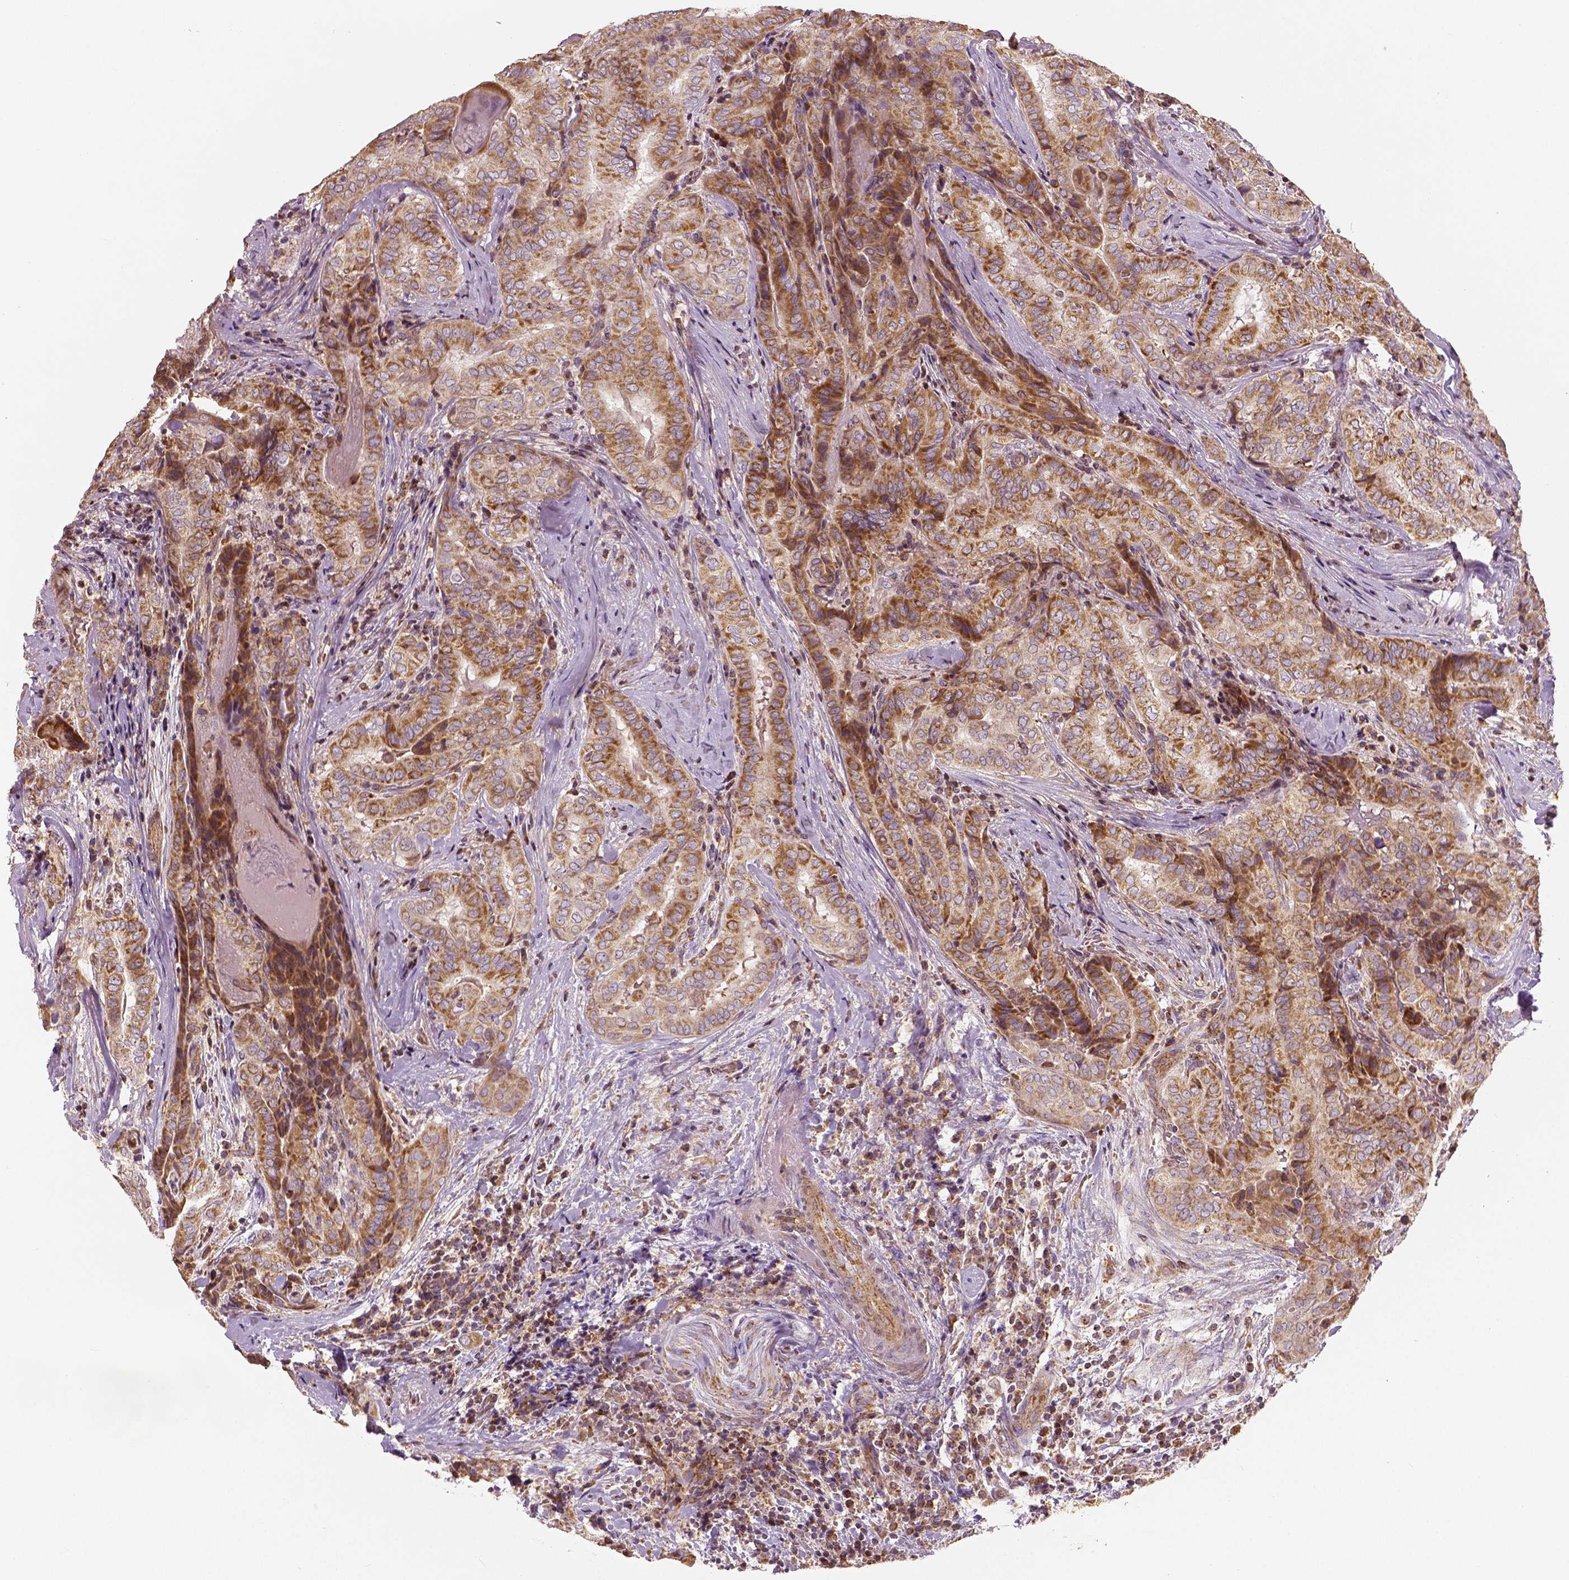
{"staining": {"intensity": "moderate", "quantity": ">75%", "location": "cytoplasmic/membranous"}, "tissue": "thyroid cancer", "cell_type": "Tumor cells", "image_type": "cancer", "snomed": [{"axis": "morphology", "description": "Papillary adenocarcinoma, NOS"}, {"axis": "topography", "description": "Thyroid gland"}], "caption": "Tumor cells demonstrate moderate cytoplasmic/membranous expression in approximately >75% of cells in papillary adenocarcinoma (thyroid). The protein is stained brown, and the nuclei are stained in blue (DAB IHC with brightfield microscopy, high magnification).", "gene": "PGAM5", "patient": {"sex": "female", "age": 61}}